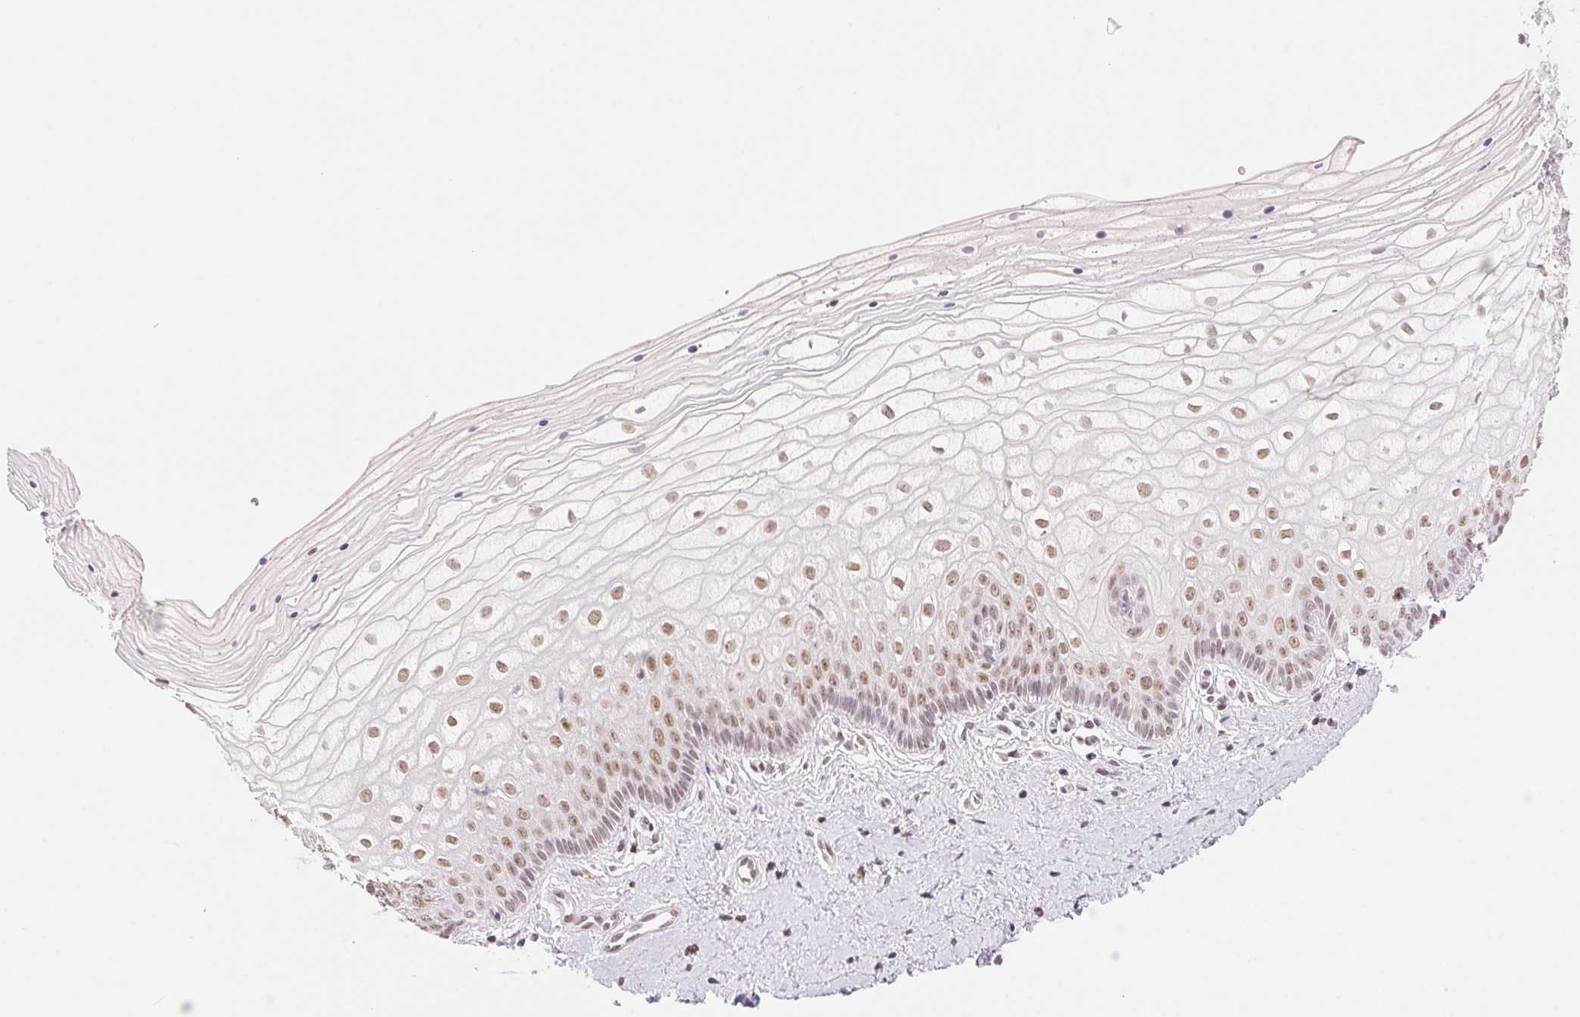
{"staining": {"intensity": "moderate", "quantity": "25%-75%", "location": "nuclear"}, "tissue": "vagina", "cell_type": "Squamous epithelial cells", "image_type": "normal", "snomed": [{"axis": "morphology", "description": "Normal tissue, NOS"}, {"axis": "topography", "description": "Vagina"}], "caption": "An image showing moderate nuclear expression in approximately 25%-75% of squamous epithelial cells in unremarkable vagina, as visualized by brown immunohistochemical staining.", "gene": "PRPF18", "patient": {"sex": "female", "age": 39}}